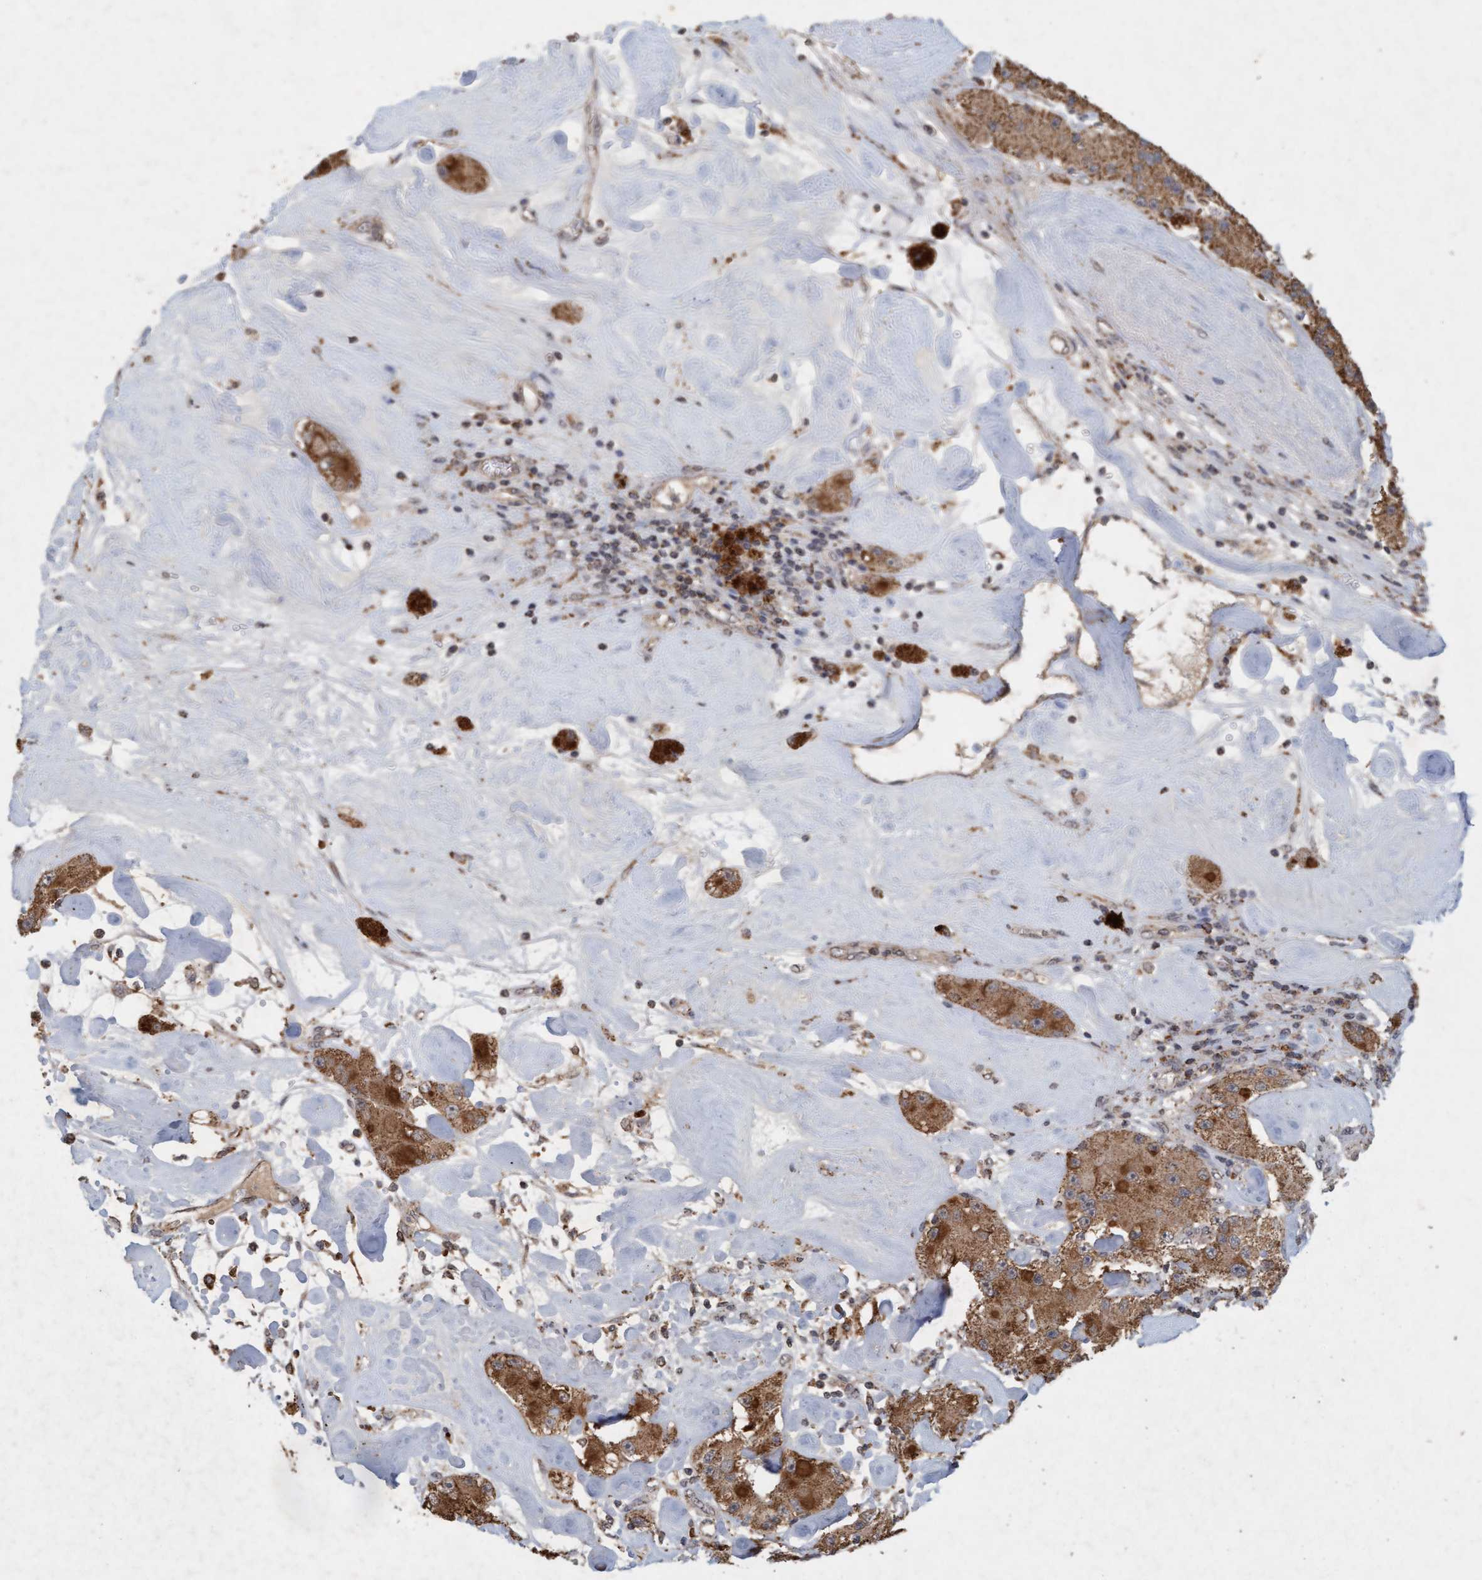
{"staining": {"intensity": "moderate", "quantity": ">75%", "location": "cytoplasmic/membranous"}, "tissue": "carcinoid", "cell_type": "Tumor cells", "image_type": "cancer", "snomed": [{"axis": "morphology", "description": "Carcinoid, malignant, NOS"}, {"axis": "topography", "description": "Pancreas"}], "caption": "This is an image of IHC staining of malignant carcinoid, which shows moderate positivity in the cytoplasmic/membranous of tumor cells.", "gene": "VSIG8", "patient": {"sex": "male", "age": 41}}